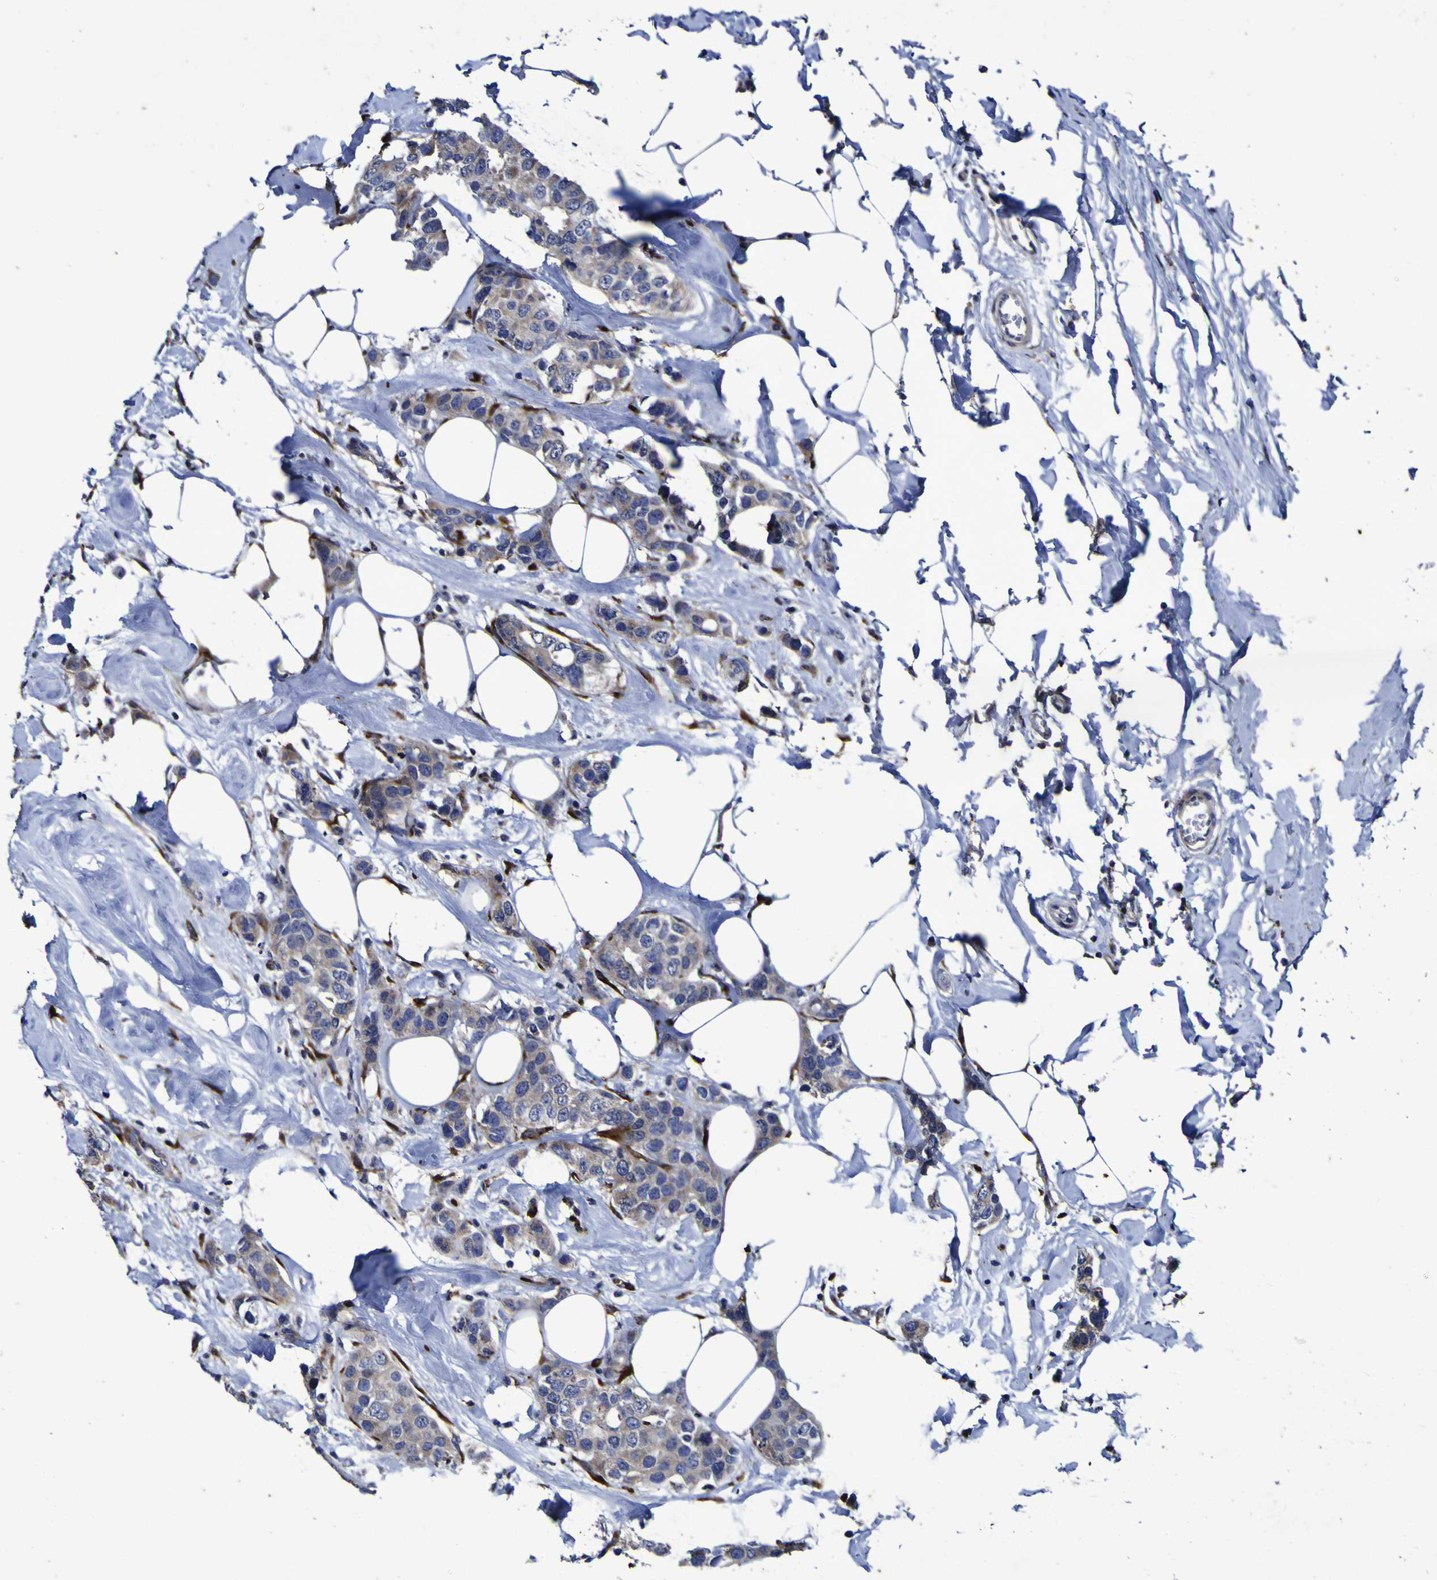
{"staining": {"intensity": "weak", "quantity": ">75%", "location": "cytoplasmic/membranous"}, "tissue": "breast cancer", "cell_type": "Tumor cells", "image_type": "cancer", "snomed": [{"axis": "morphology", "description": "Normal tissue, NOS"}, {"axis": "morphology", "description": "Duct carcinoma"}, {"axis": "topography", "description": "Breast"}], "caption": "The histopathology image reveals immunohistochemical staining of breast cancer (infiltrating ductal carcinoma). There is weak cytoplasmic/membranous expression is identified in approximately >75% of tumor cells. (DAB (3,3'-diaminobenzidine) IHC with brightfield microscopy, high magnification).", "gene": "P3H1", "patient": {"sex": "female", "age": 50}}